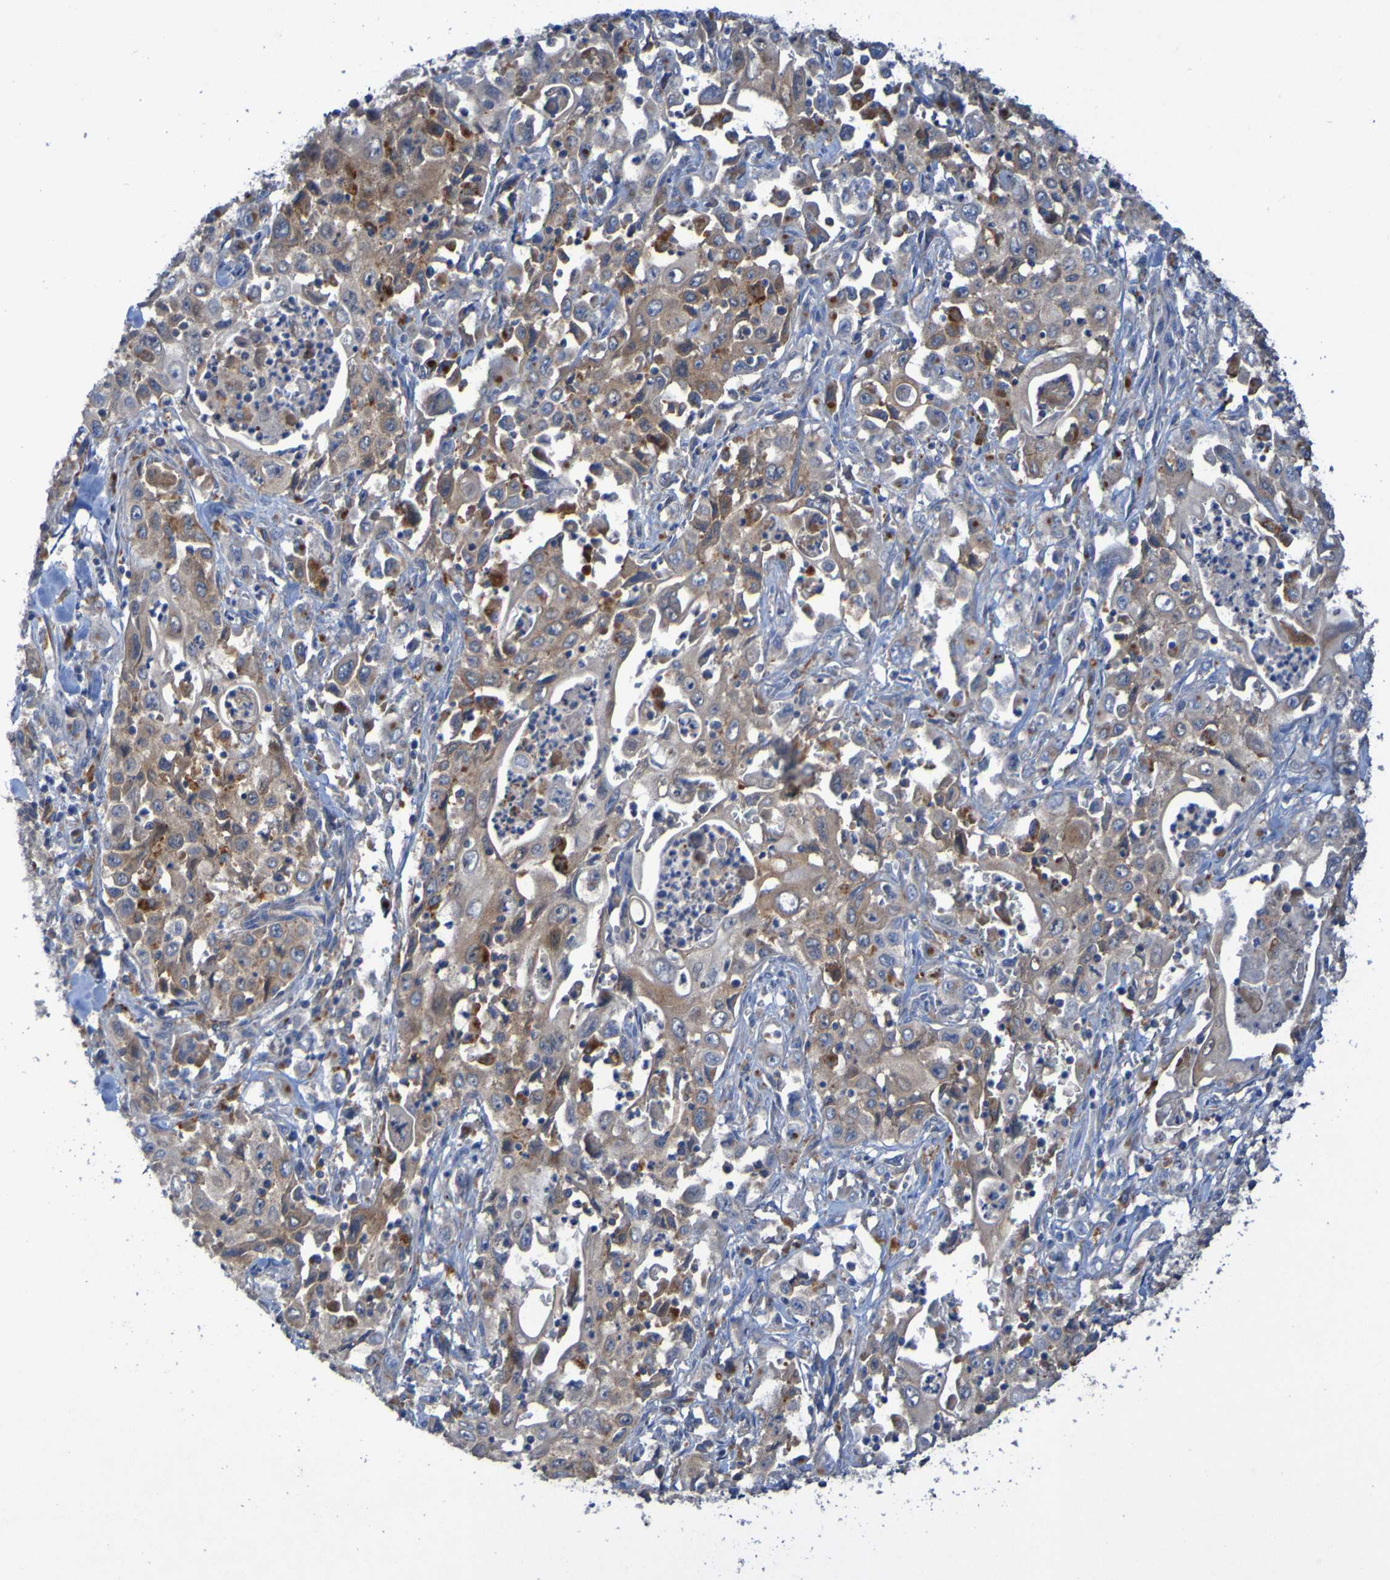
{"staining": {"intensity": "moderate", "quantity": "25%-75%", "location": "cytoplasmic/membranous"}, "tissue": "pancreatic cancer", "cell_type": "Tumor cells", "image_type": "cancer", "snomed": [{"axis": "morphology", "description": "Adenocarcinoma, NOS"}, {"axis": "topography", "description": "Pancreas"}], "caption": "Immunohistochemistry photomicrograph of pancreatic cancer (adenocarcinoma) stained for a protein (brown), which shows medium levels of moderate cytoplasmic/membranous staining in approximately 25%-75% of tumor cells.", "gene": "ARHGEF16", "patient": {"sex": "male", "age": 70}}